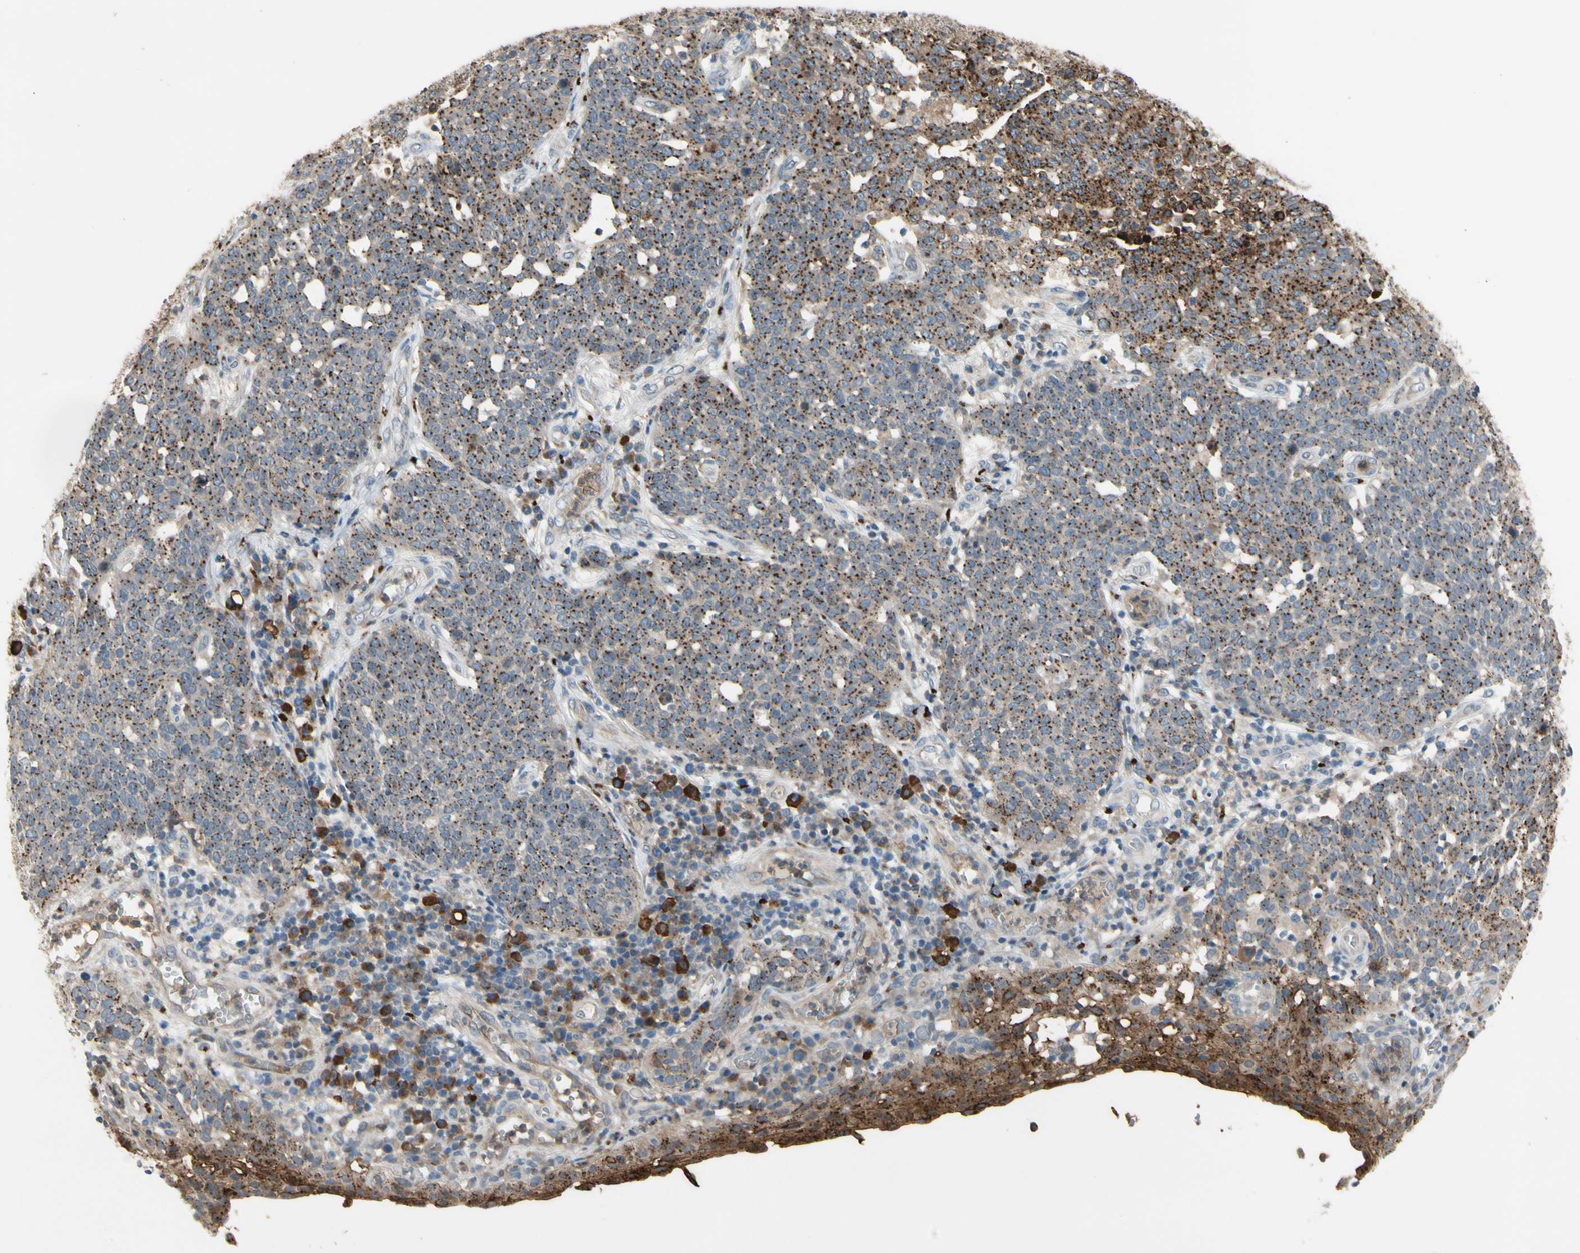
{"staining": {"intensity": "strong", "quantity": ">75%", "location": "cytoplasmic/membranous"}, "tissue": "cervical cancer", "cell_type": "Tumor cells", "image_type": "cancer", "snomed": [{"axis": "morphology", "description": "Squamous cell carcinoma, NOS"}, {"axis": "topography", "description": "Cervix"}], "caption": "IHC histopathology image of human cervical cancer (squamous cell carcinoma) stained for a protein (brown), which reveals high levels of strong cytoplasmic/membranous expression in about >75% of tumor cells.", "gene": "GALNT5", "patient": {"sex": "female", "age": 34}}